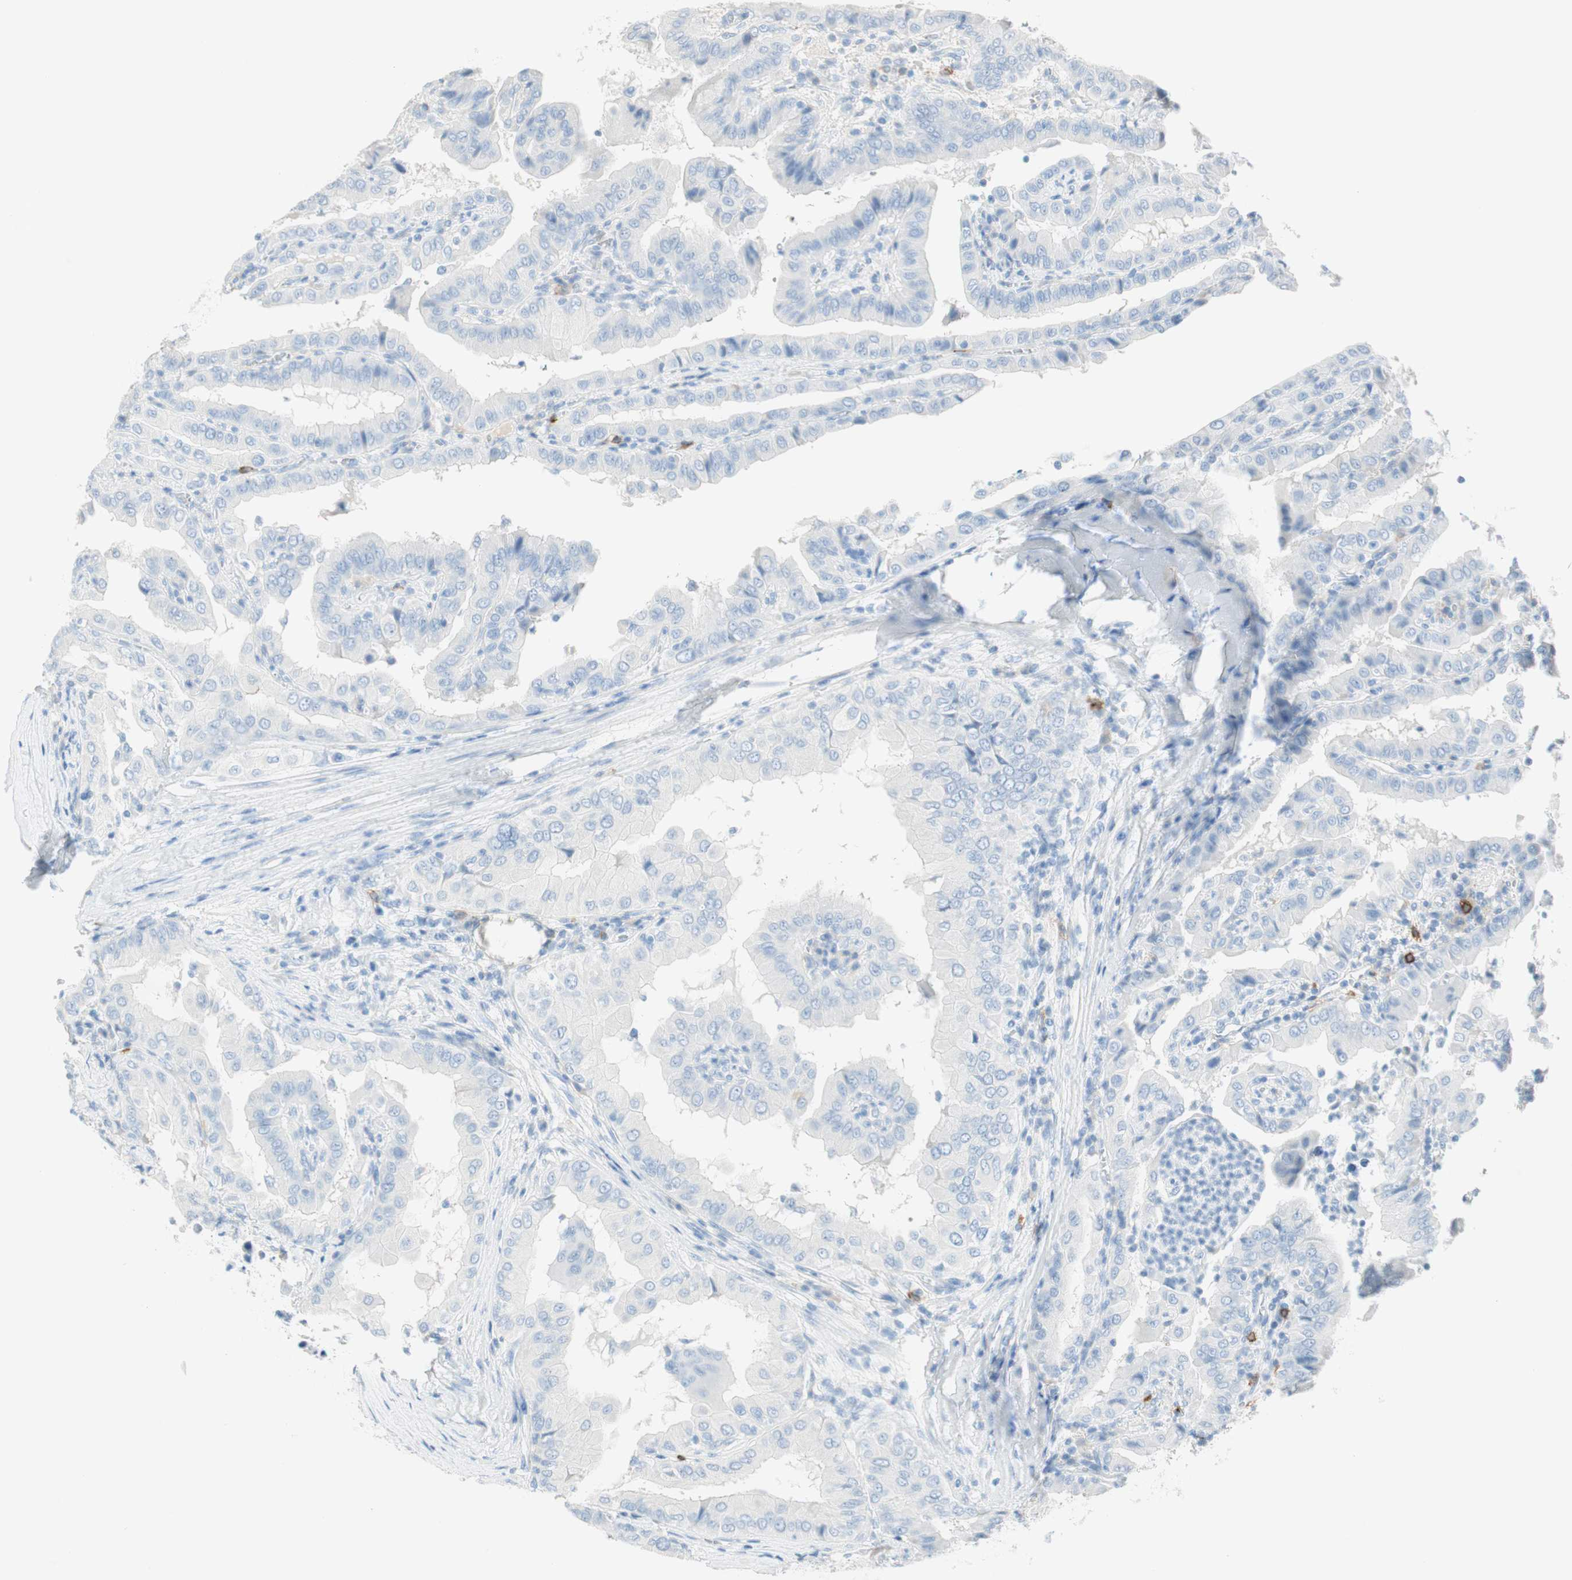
{"staining": {"intensity": "negative", "quantity": "none", "location": "none"}, "tissue": "thyroid cancer", "cell_type": "Tumor cells", "image_type": "cancer", "snomed": [{"axis": "morphology", "description": "Papillary adenocarcinoma, NOS"}, {"axis": "topography", "description": "Thyroid gland"}], "caption": "DAB immunohistochemical staining of thyroid cancer displays no significant staining in tumor cells.", "gene": "TNFRSF13C", "patient": {"sex": "male", "age": 33}}